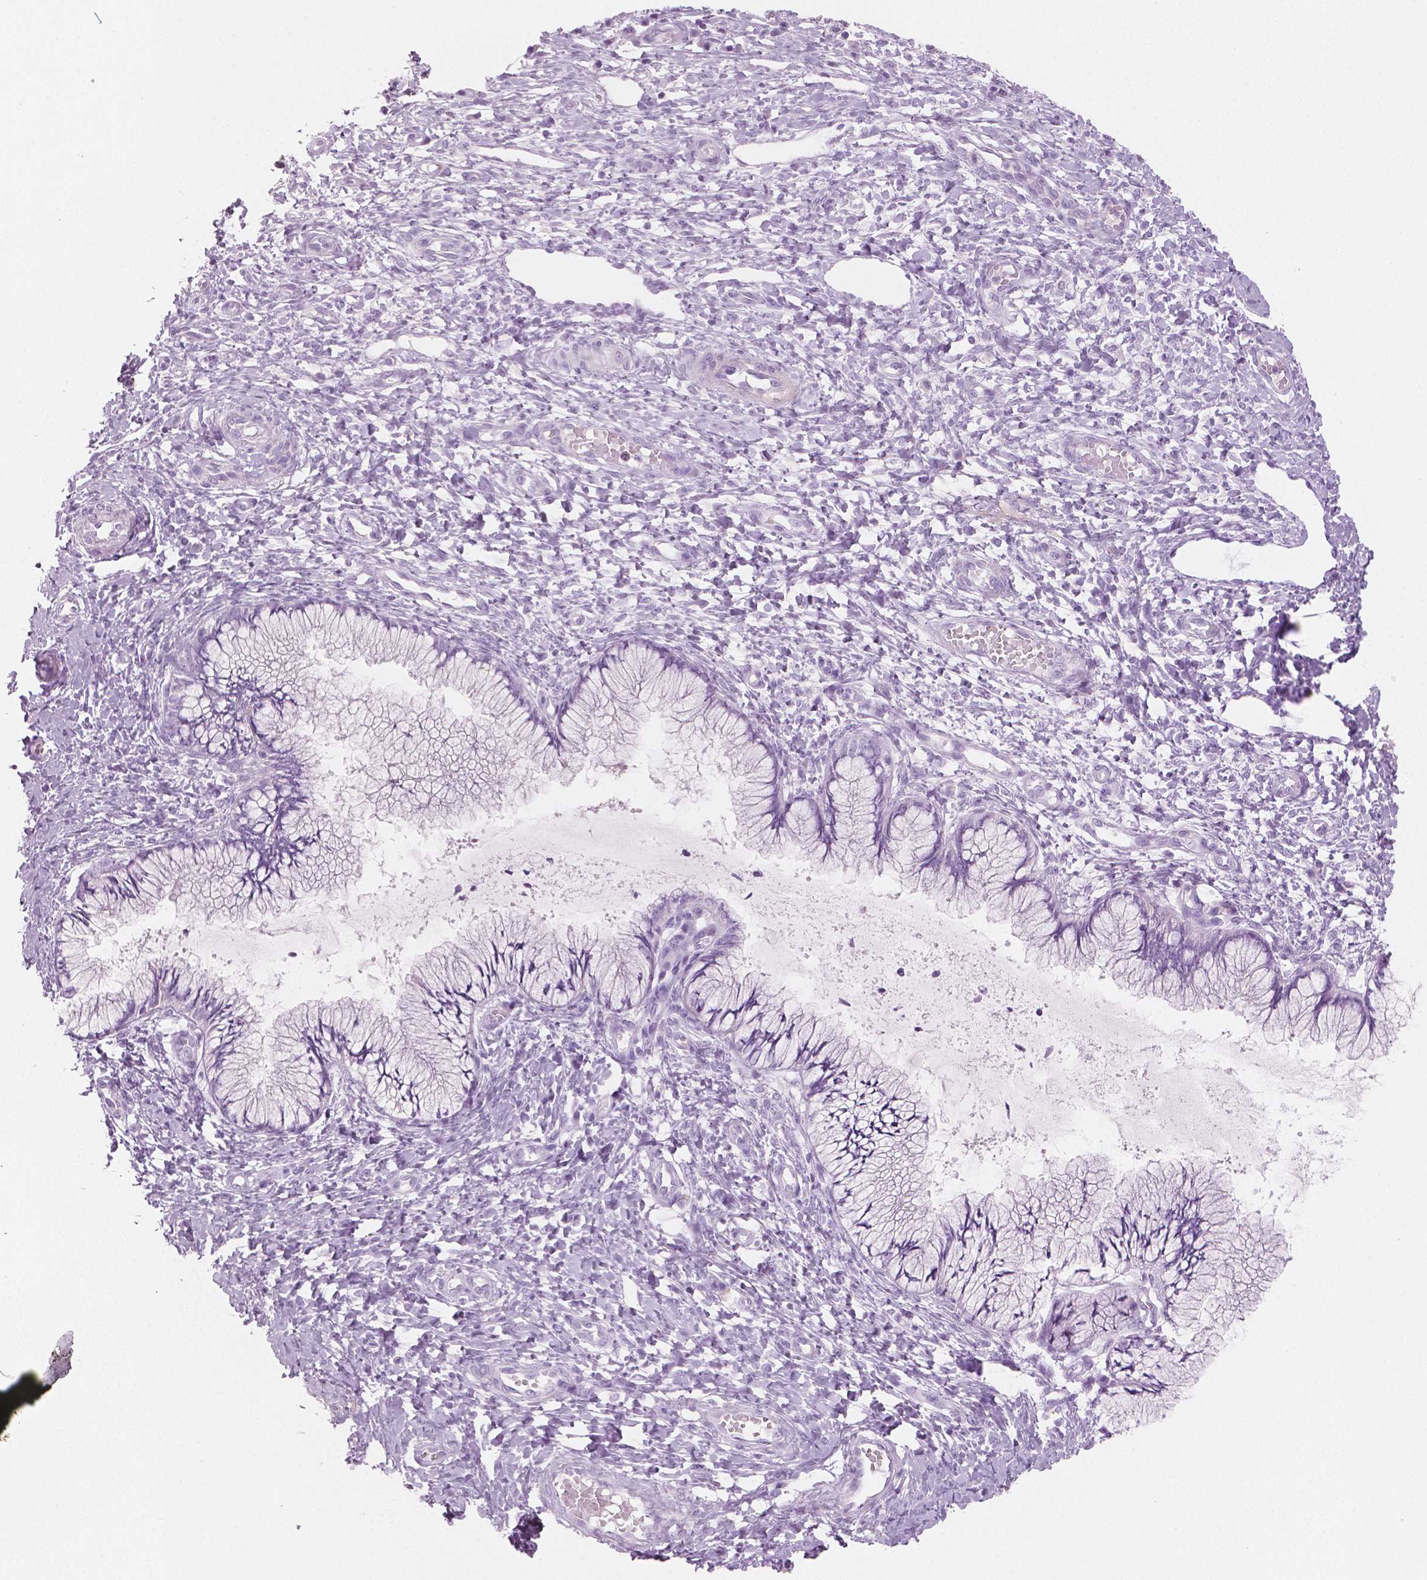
{"staining": {"intensity": "negative", "quantity": "none", "location": "none"}, "tissue": "cervix", "cell_type": "Glandular cells", "image_type": "normal", "snomed": [{"axis": "morphology", "description": "Normal tissue, NOS"}, {"axis": "topography", "description": "Cervix"}], "caption": "High power microscopy image of an immunohistochemistry (IHC) micrograph of unremarkable cervix, revealing no significant expression in glandular cells. Brightfield microscopy of immunohistochemistry stained with DAB (brown) and hematoxylin (blue), captured at high magnification.", "gene": "PLIN4", "patient": {"sex": "female", "age": 37}}